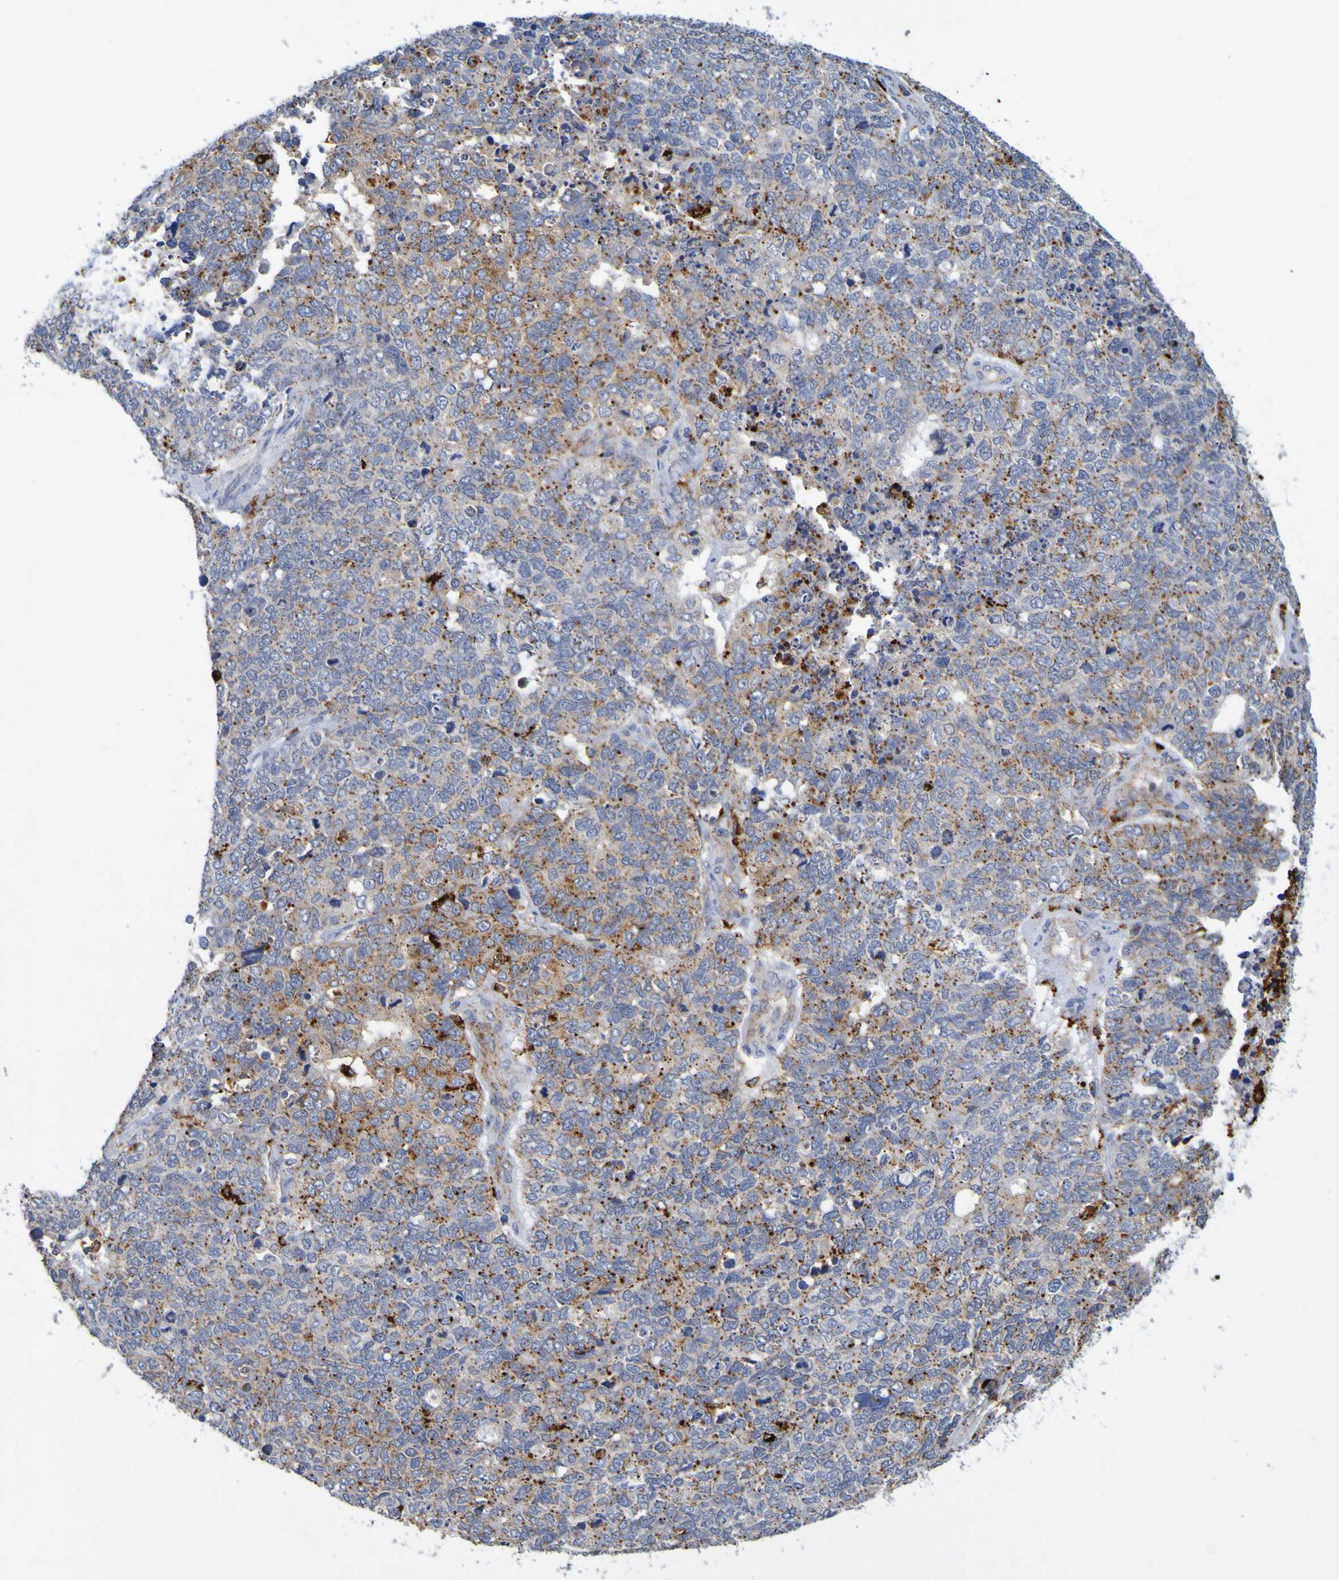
{"staining": {"intensity": "moderate", "quantity": "25%-75%", "location": "cytoplasmic/membranous"}, "tissue": "cervical cancer", "cell_type": "Tumor cells", "image_type": "cancer", "snomed": [{"axis": "morphology", "description": "Squamous cell carcinoma, NOS"}, {"axis": "topography", "description": "Cervix"}], "caption": "A brown stain highlights moderate cytoplasmic/membranous positivity of a protein in human cervical cancer (squamous cell carcinoma) tumor cells. The staining is performed using DAB brown chromogen to label protein expression. The nuclei are counter-stained blue using hematoxylin.", "gene": "TPH1", "patient": {"sex": "female", "age": 63}}